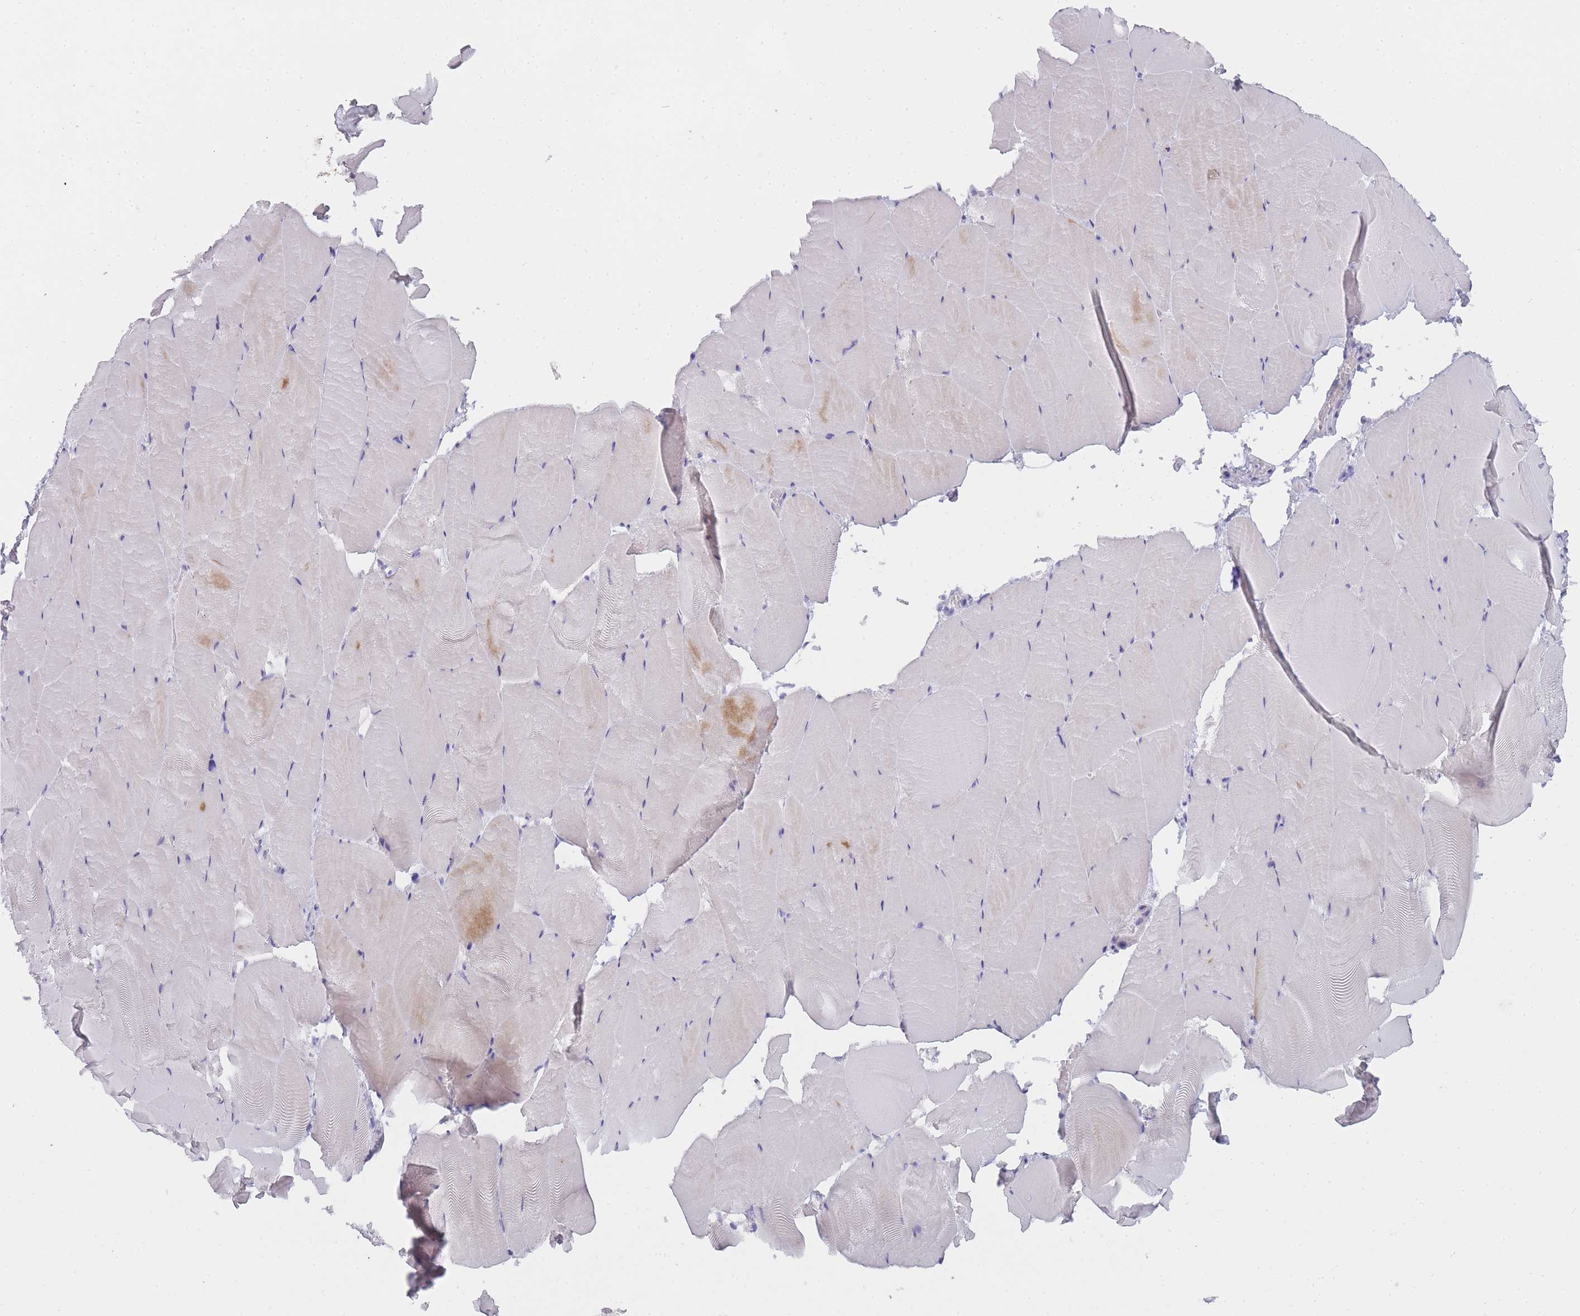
{"staining": {"intensity": "negative", "quantity": "none", "location": "none"}, "tissue": "skeletal muscle", "cell_type": "Myocytes", "image_type": "normal", "snomed": [{"axis": "morphology", "description": "Normal tissue, NOS"}, {"axis": "topography", "description": "Skeletal muscle"}], "caption": "High power microscopy image of an immunohistochemistry (IHC) micrograph of normal skeletal muscle, revealing no significant staining in myocytes. Nuclei are stained in blue.", "gene": "TCP11X1", "patient": {"sex": "female", "age": 64}}